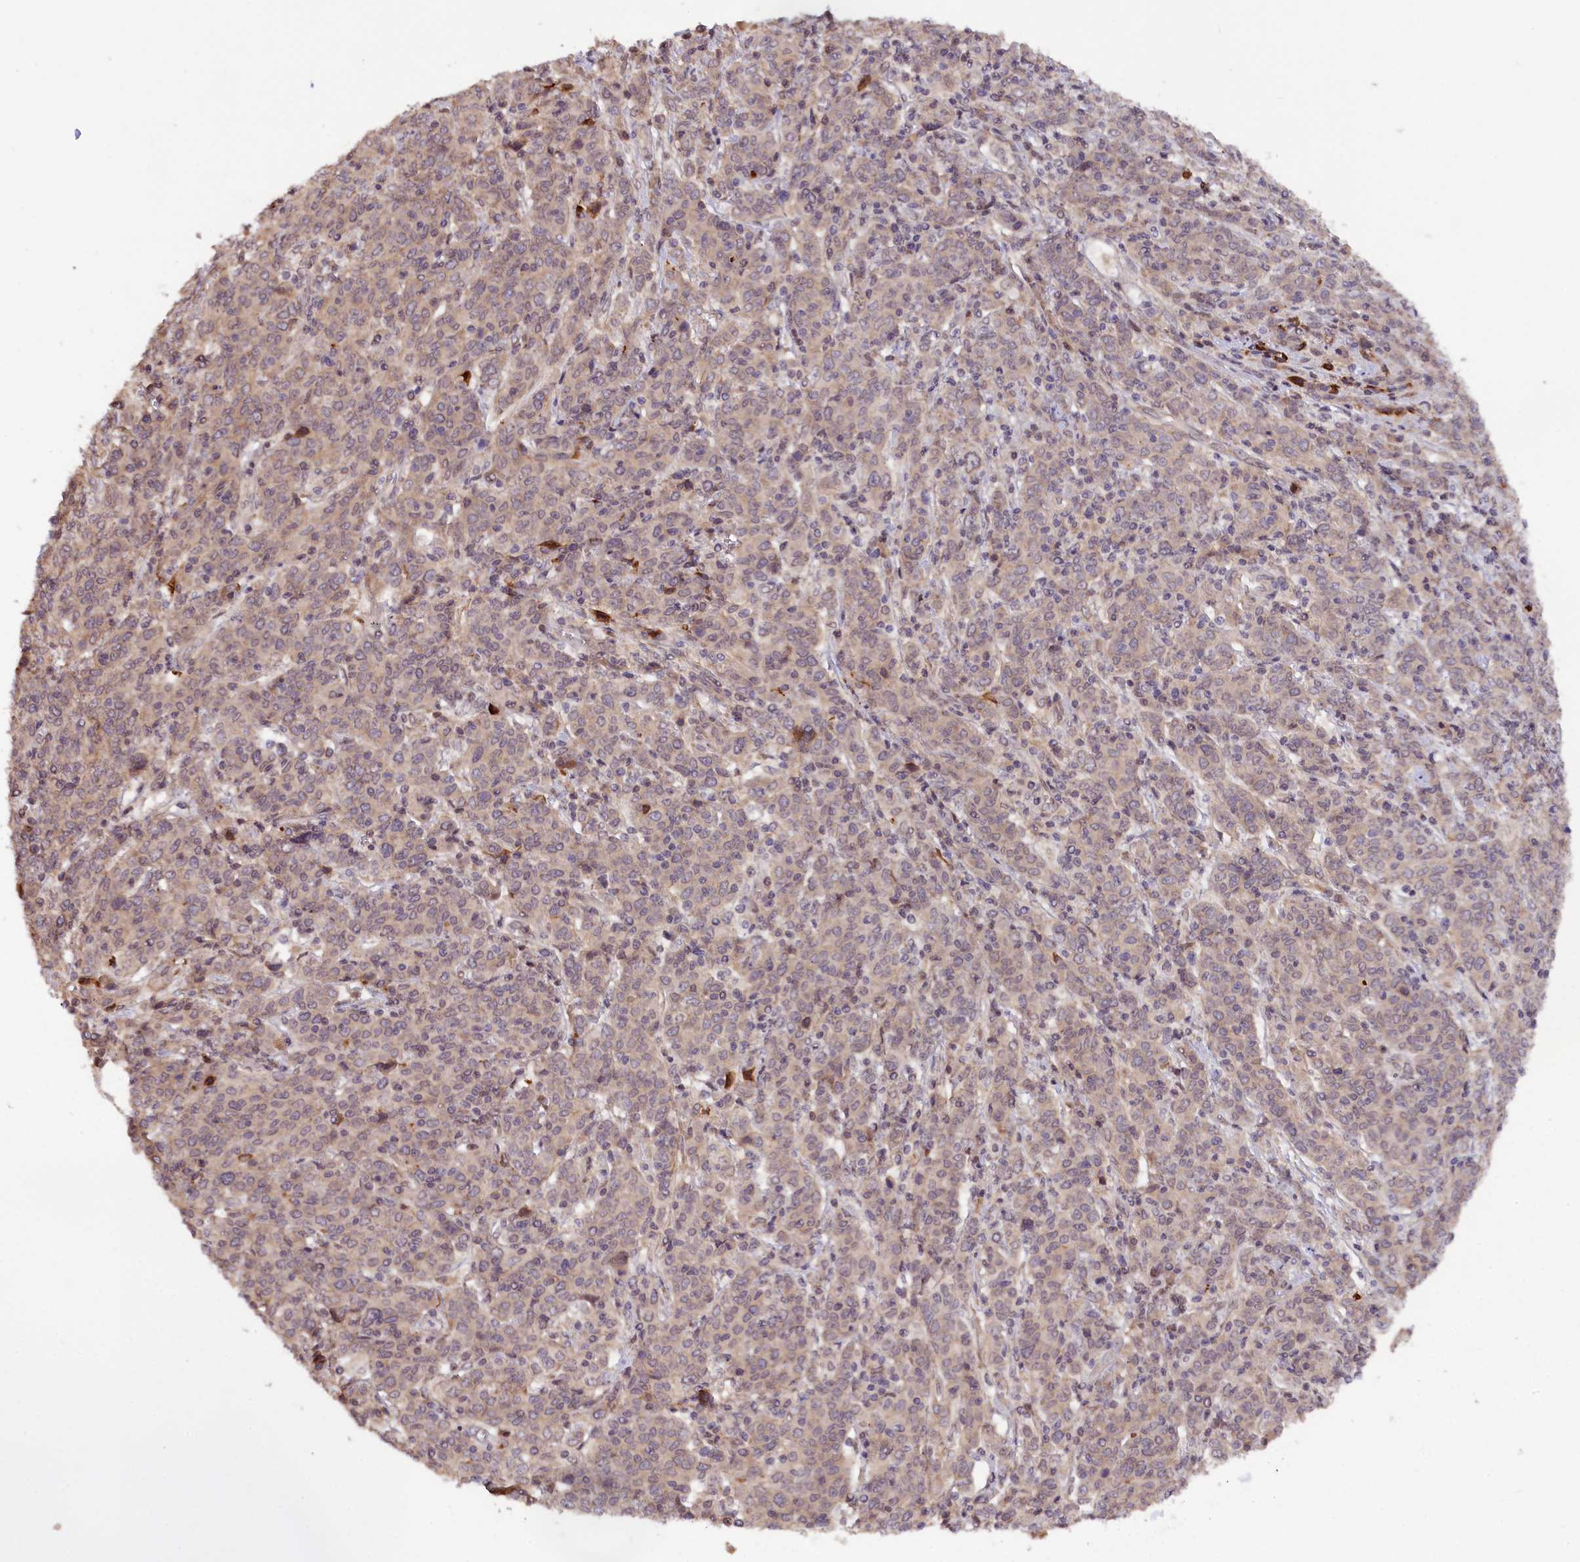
{"staining": {"intensity": "weak", "quantity": "25%-75%", "location": "cytoplasmic/membranous"}, "tissue": "cervical cancer", "cell_type": "Tumor cells", "image_type": "cancer", "snomed": [{"axis": "morphology", "description": "Squamous cell carcinoma, NOS"}, {"axis": "topography", "description": "Cervix"}], "caption": "Immunohistochemistry (IHC) micrograph of neoplastic tissue: squamous cell carcinoma (cervical) stained using immunohistochemistry displays low levels of weak protein expression localized specifically in the cytoplasmic/membranous of tumor cells, appearing as a cytoplasmic/membranous brown color.", "gene": "ZNF480", "patient": {"sex": "female", "age": 67}}